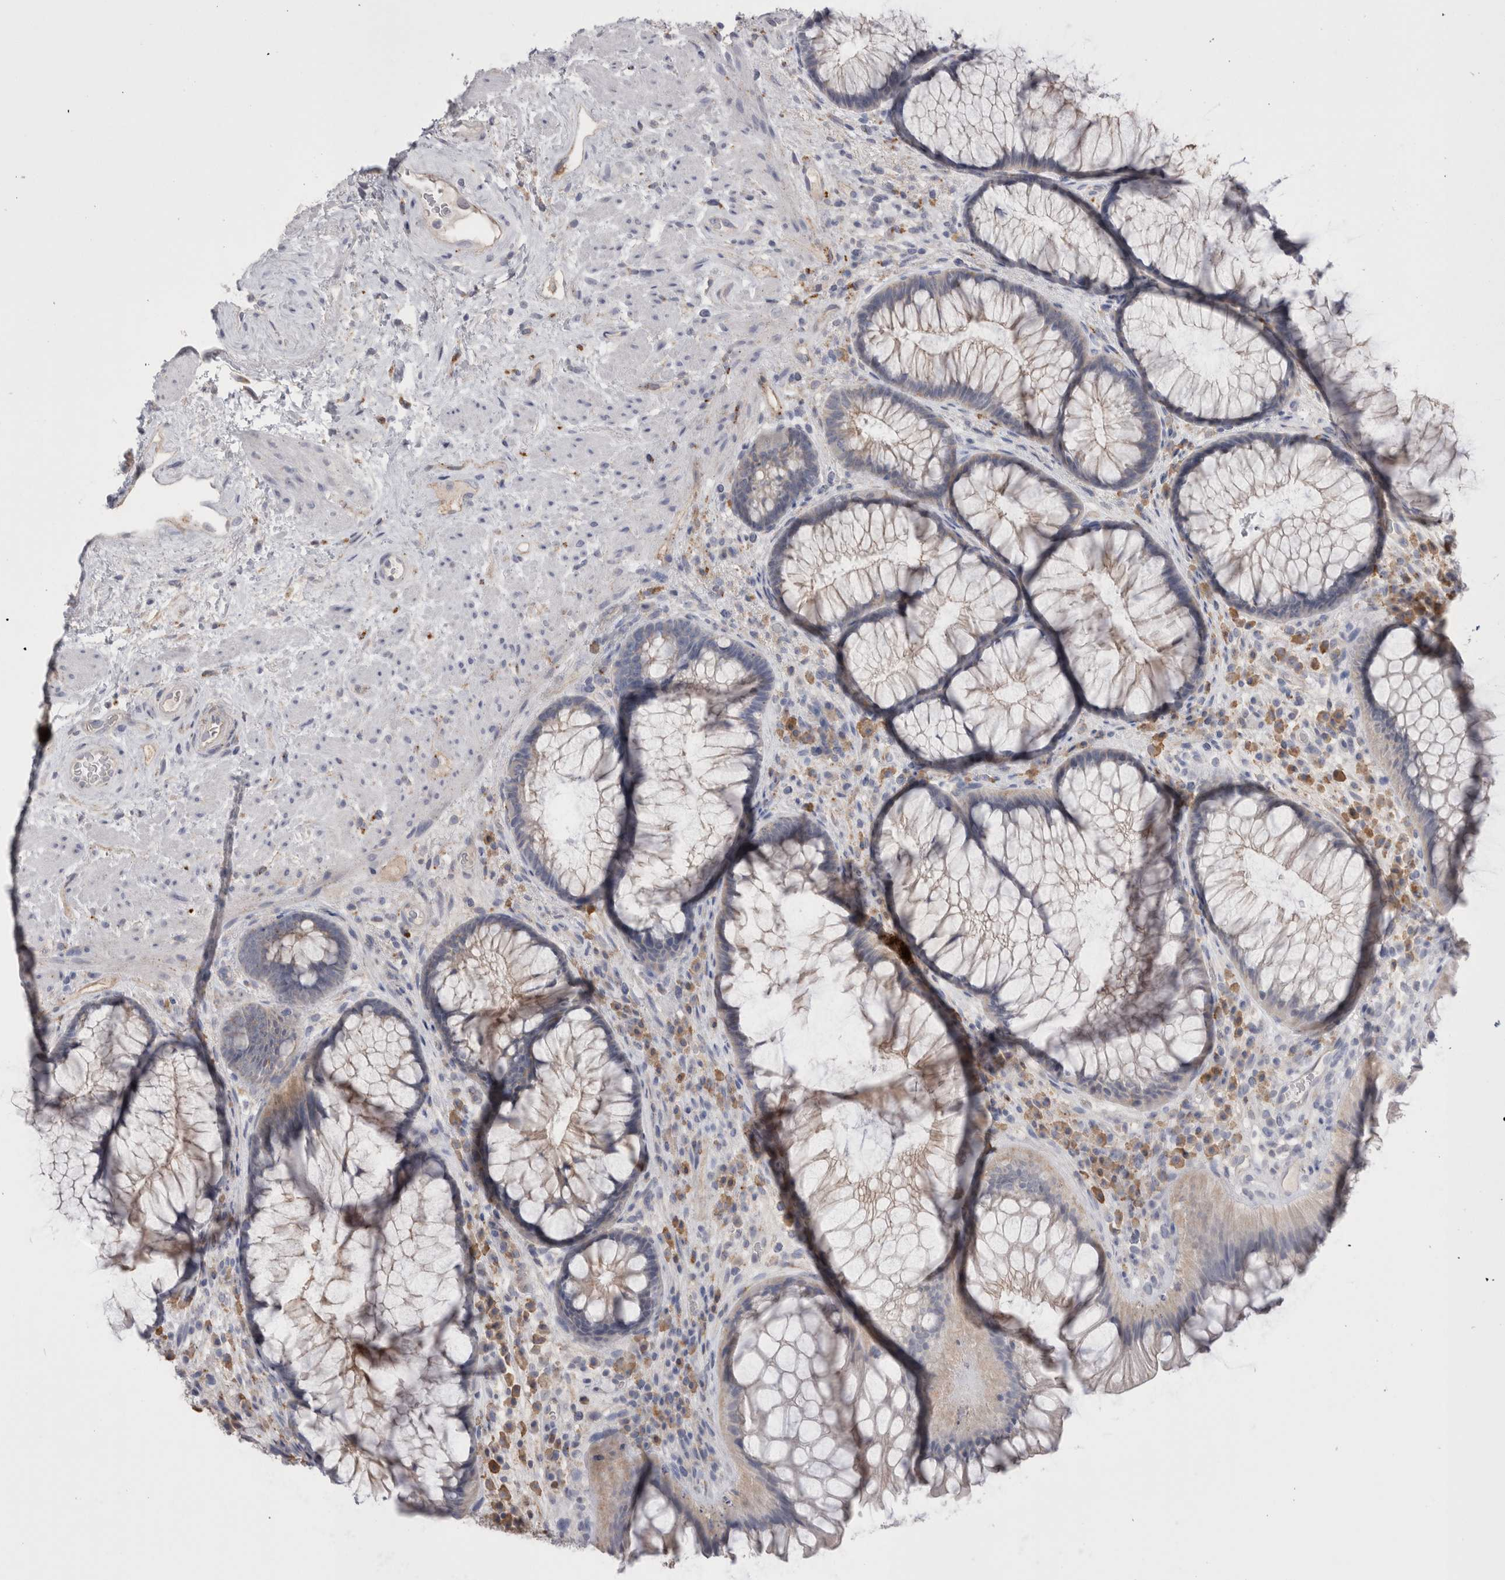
{"staining": {"intensity": "weak", "quantity": "25%-75%", "location": "cytoplasmic/membranous"}, "tissue": "rectum", "cell_type": "Glandular cells", "image_type": "normal", "snomed": [{"axis": "morphology", "description": "Normal tissue, NOS"}, {"axis": "topography", "description": "Rectum"}], "caption": "Glandular cells display low levels of weak cytoplasmic/membranous staining in about 25%-75% of cells in unremarkable human rectum.", "gene": "EPDR1", "patient": {"sex": "male", "age": 51}}